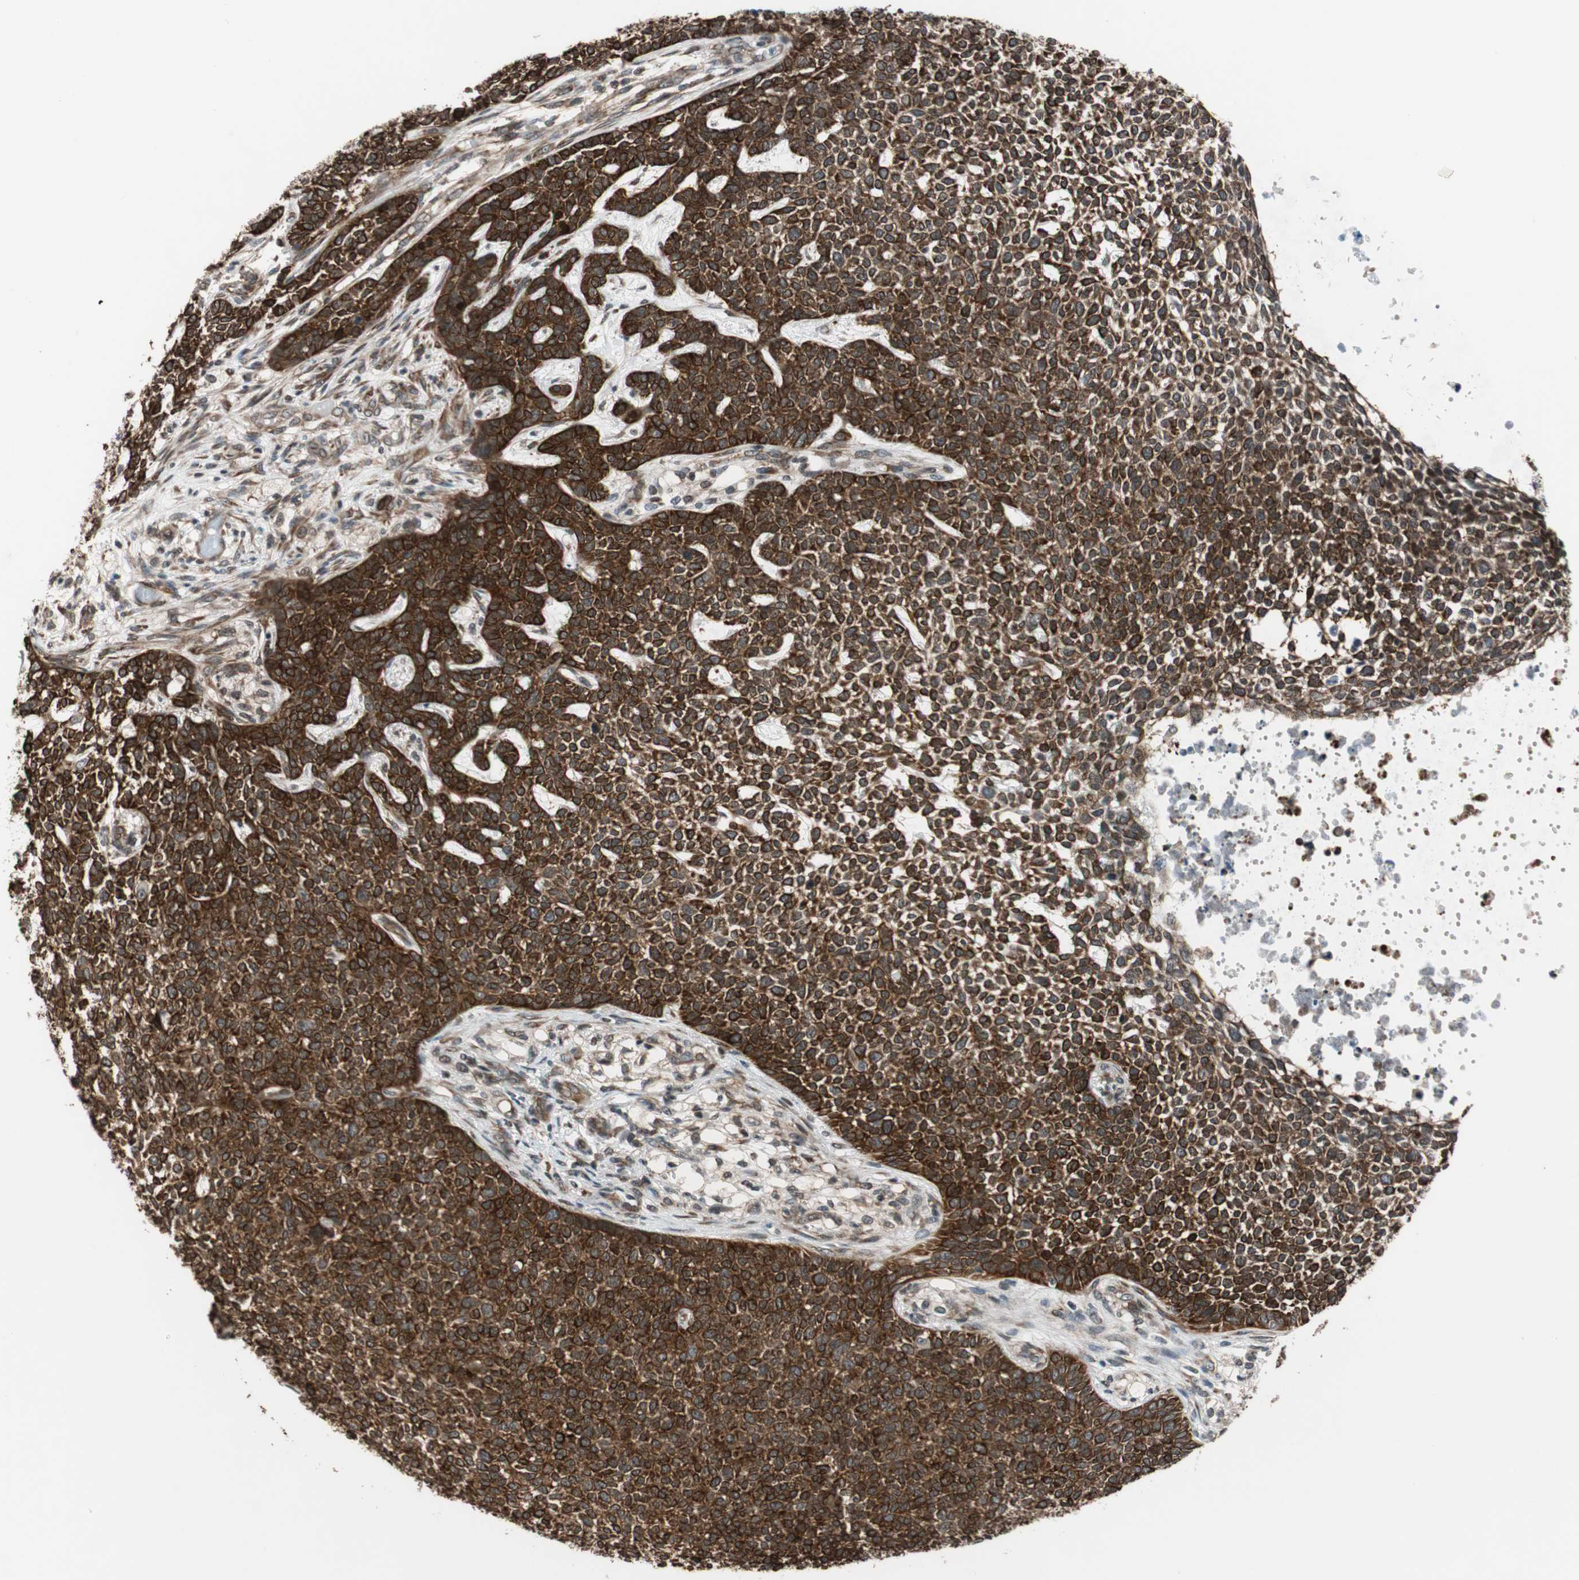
{"staining": {"intensity": "strong", "quantity": ">75%", "location": "cytoplasmic/membranous"}, "tissue": "skin cancer", "cell_type": "Tumor cells", "image_type": "cancer", "snomed": [{"axis": "morphology", "description": "Basal cell carcinoma"}, {"axis": "topography", "description": "Skin"}], "caption": "Tumor cells exhibit high levels of strong cytoplasmic/membranous staining in approximately >75% of cells in human skin cancer.", "gene": "ZNF512B", "patient": {"sex": "female", "age": 84}}